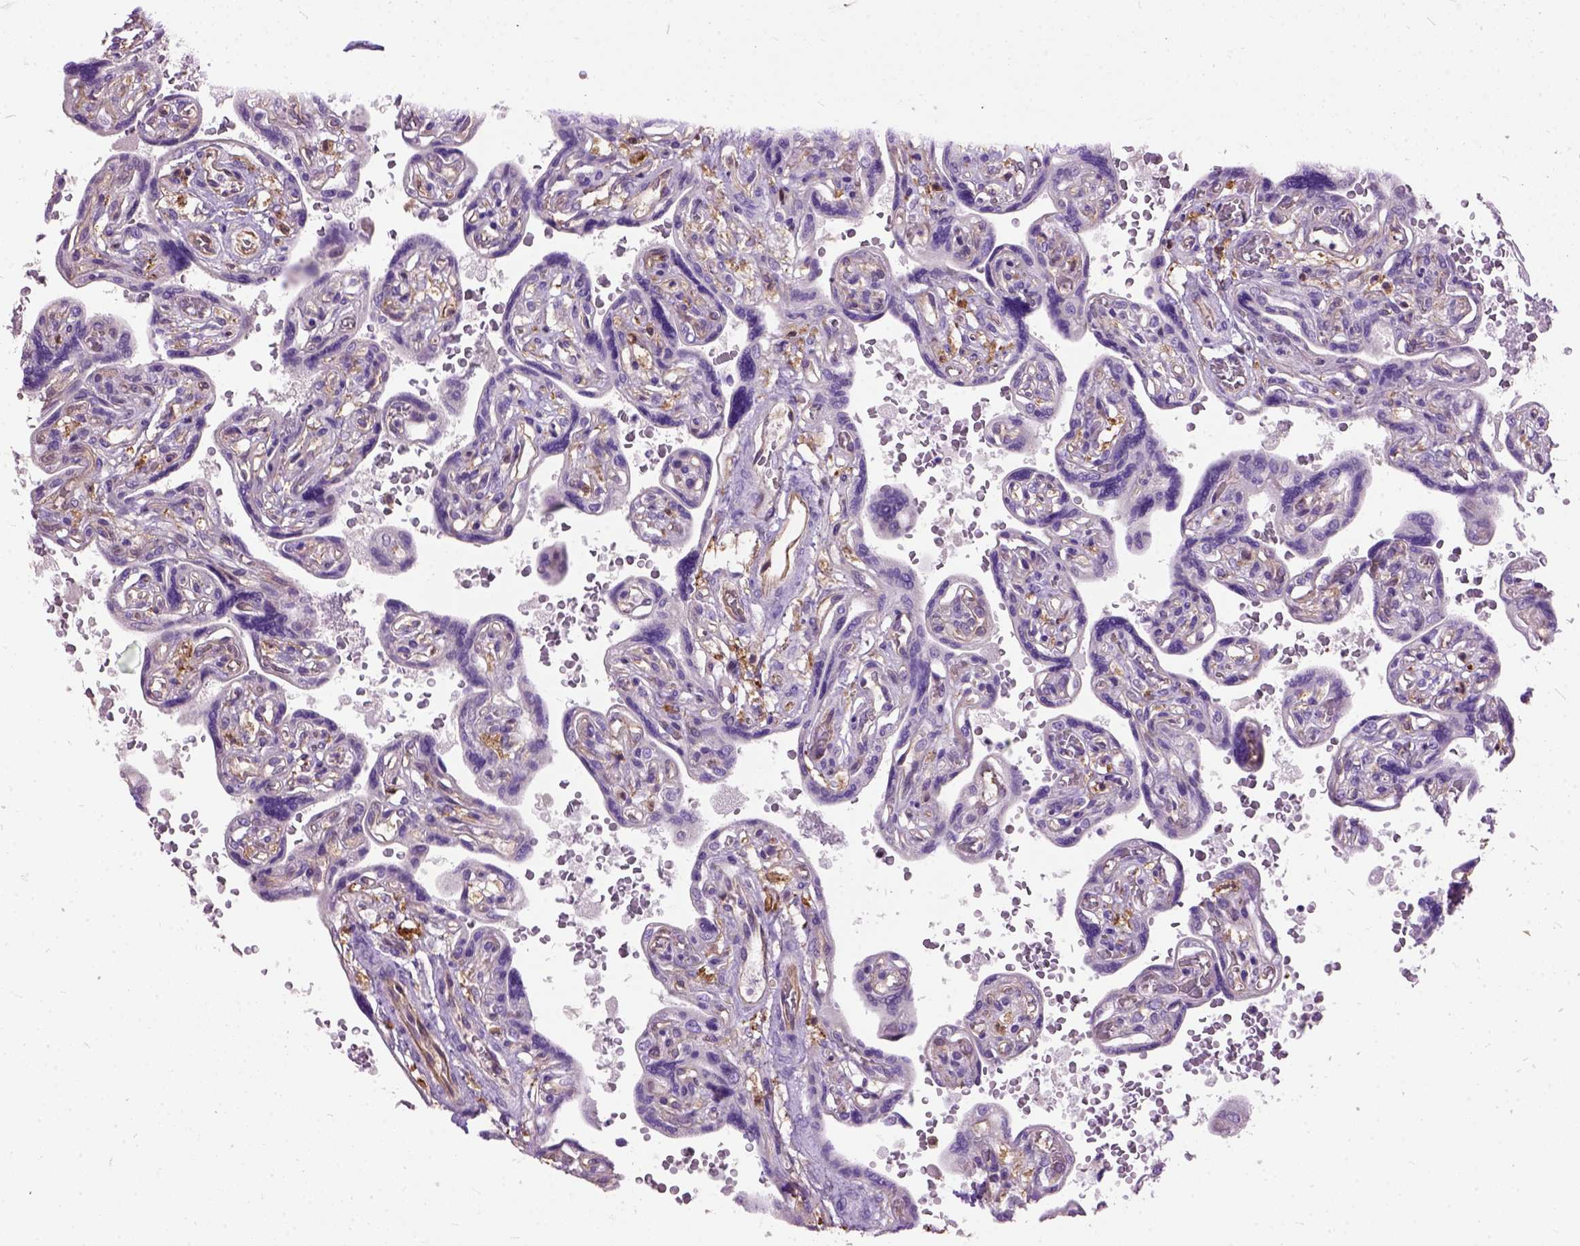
{"staining": {"intensity": "negative", "quantity": "none", "location": "none"}, "tissue": "placenta", "cell_type": "Decidual cells", "image_type": "normal", "snomed": [{"axis": "morphology", "description": "Normal tissue, NOS"}, {"axis": "topography", "description": "Placenta"}], "caption": "Placenta was stained to show a protein in brown. There is no significant positivity in decidual cells. (Stains: DAB (3,3'-diaminobenzidine) immunohistochemistry (IHC) with hematoxylin counter stain, Microscopy: brightfield microscopy at high magnification).", "gene": "SEMA4F", "patient": {"sex": "female", "age": 32}}